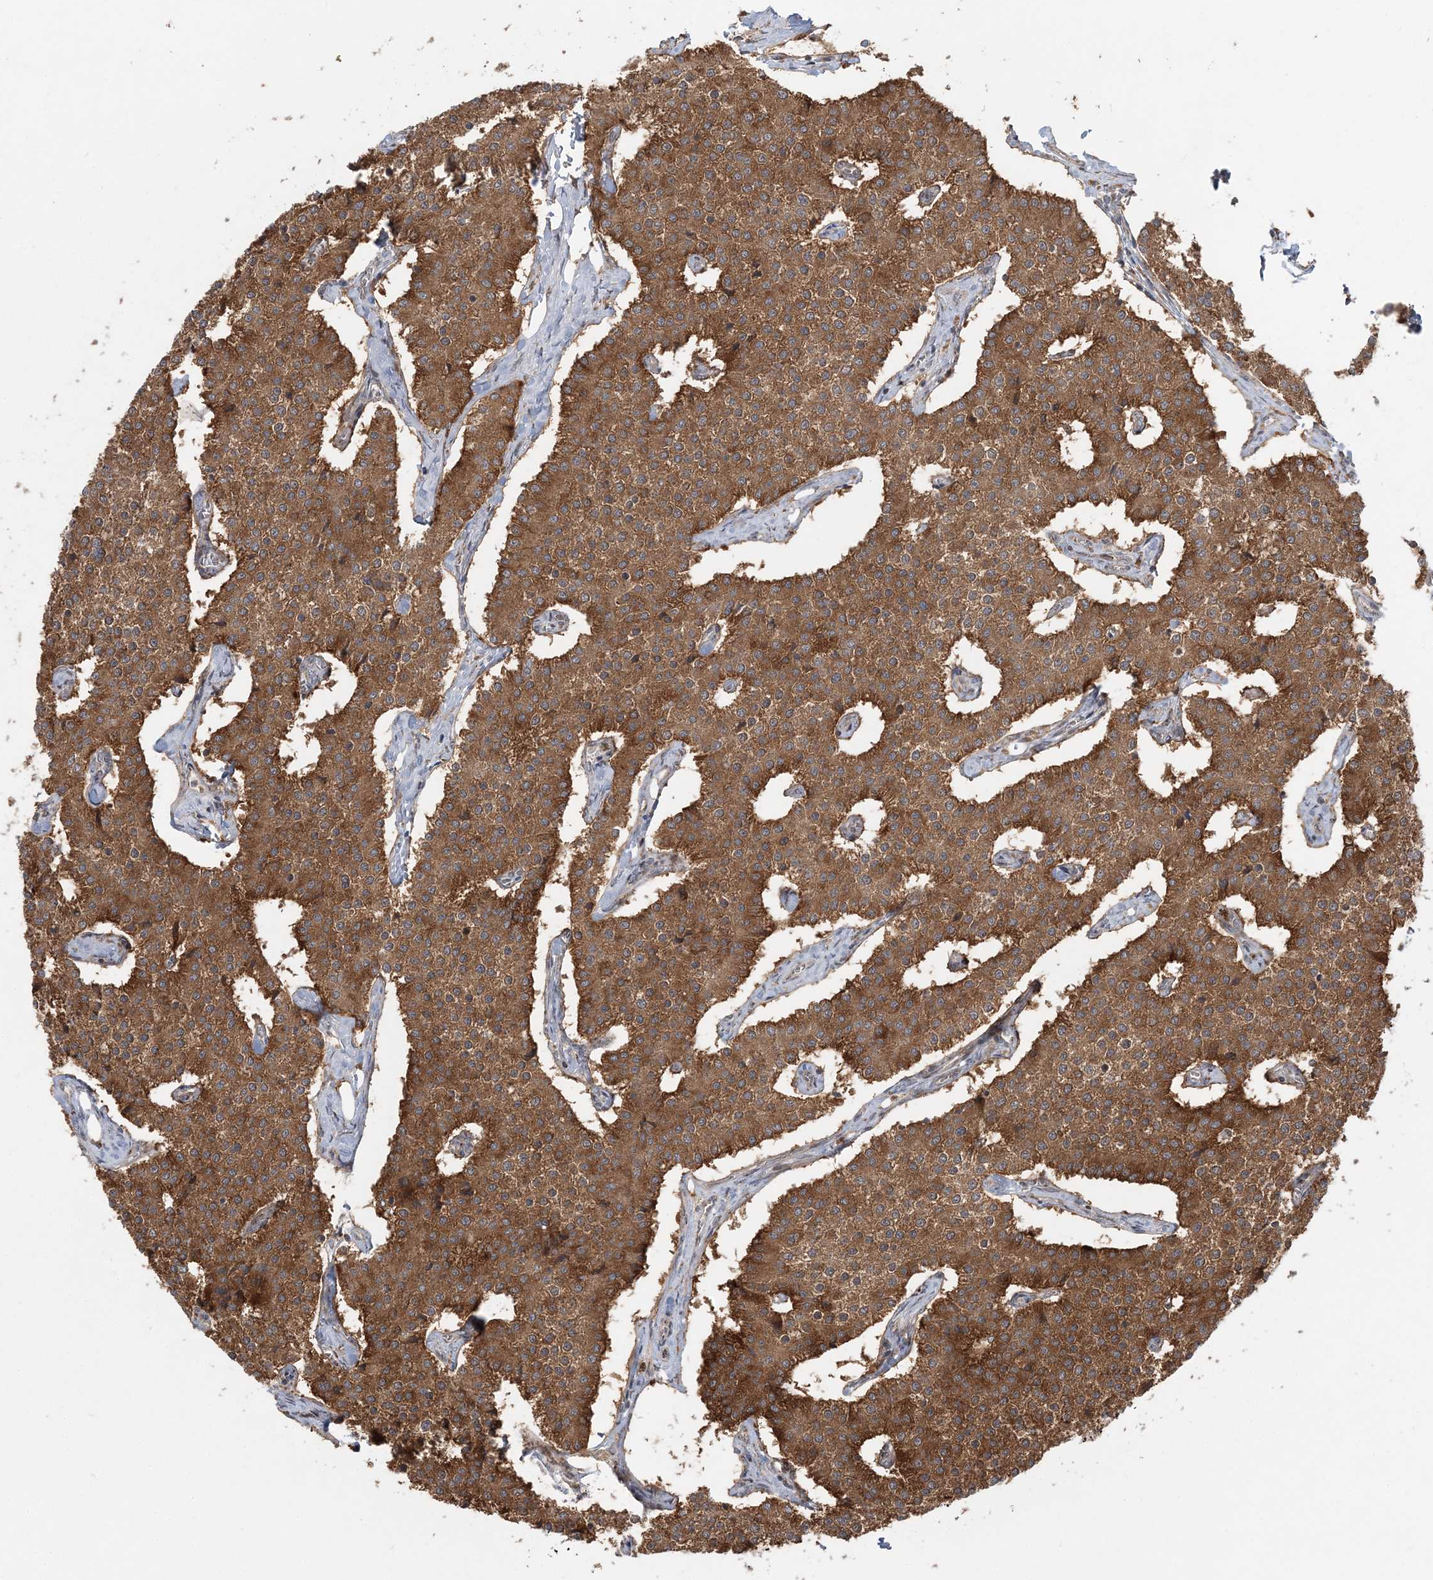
{"staining": {"intensity": "moderate", "quantity": ">75%", "location": "cytoplasmic/membranous"}, "tissue": "carcinoid", "cell_type": "Tumor cells", "image_type": "cancer", "snomed": [{"axis": "morphology", "description": "Carcinoid, malignant, NOS"}, {"axis": "topography", "description": "Colon"}], "caption": "This micrograph displays immunohistochemistry (IHC) staining of human carcinoid, with medium moderate cytoplasmic/membranous expression in approximately >75% of tumor cells.", "gene": "ABCC3", "patient": {"sex": "female", "age": 52}}